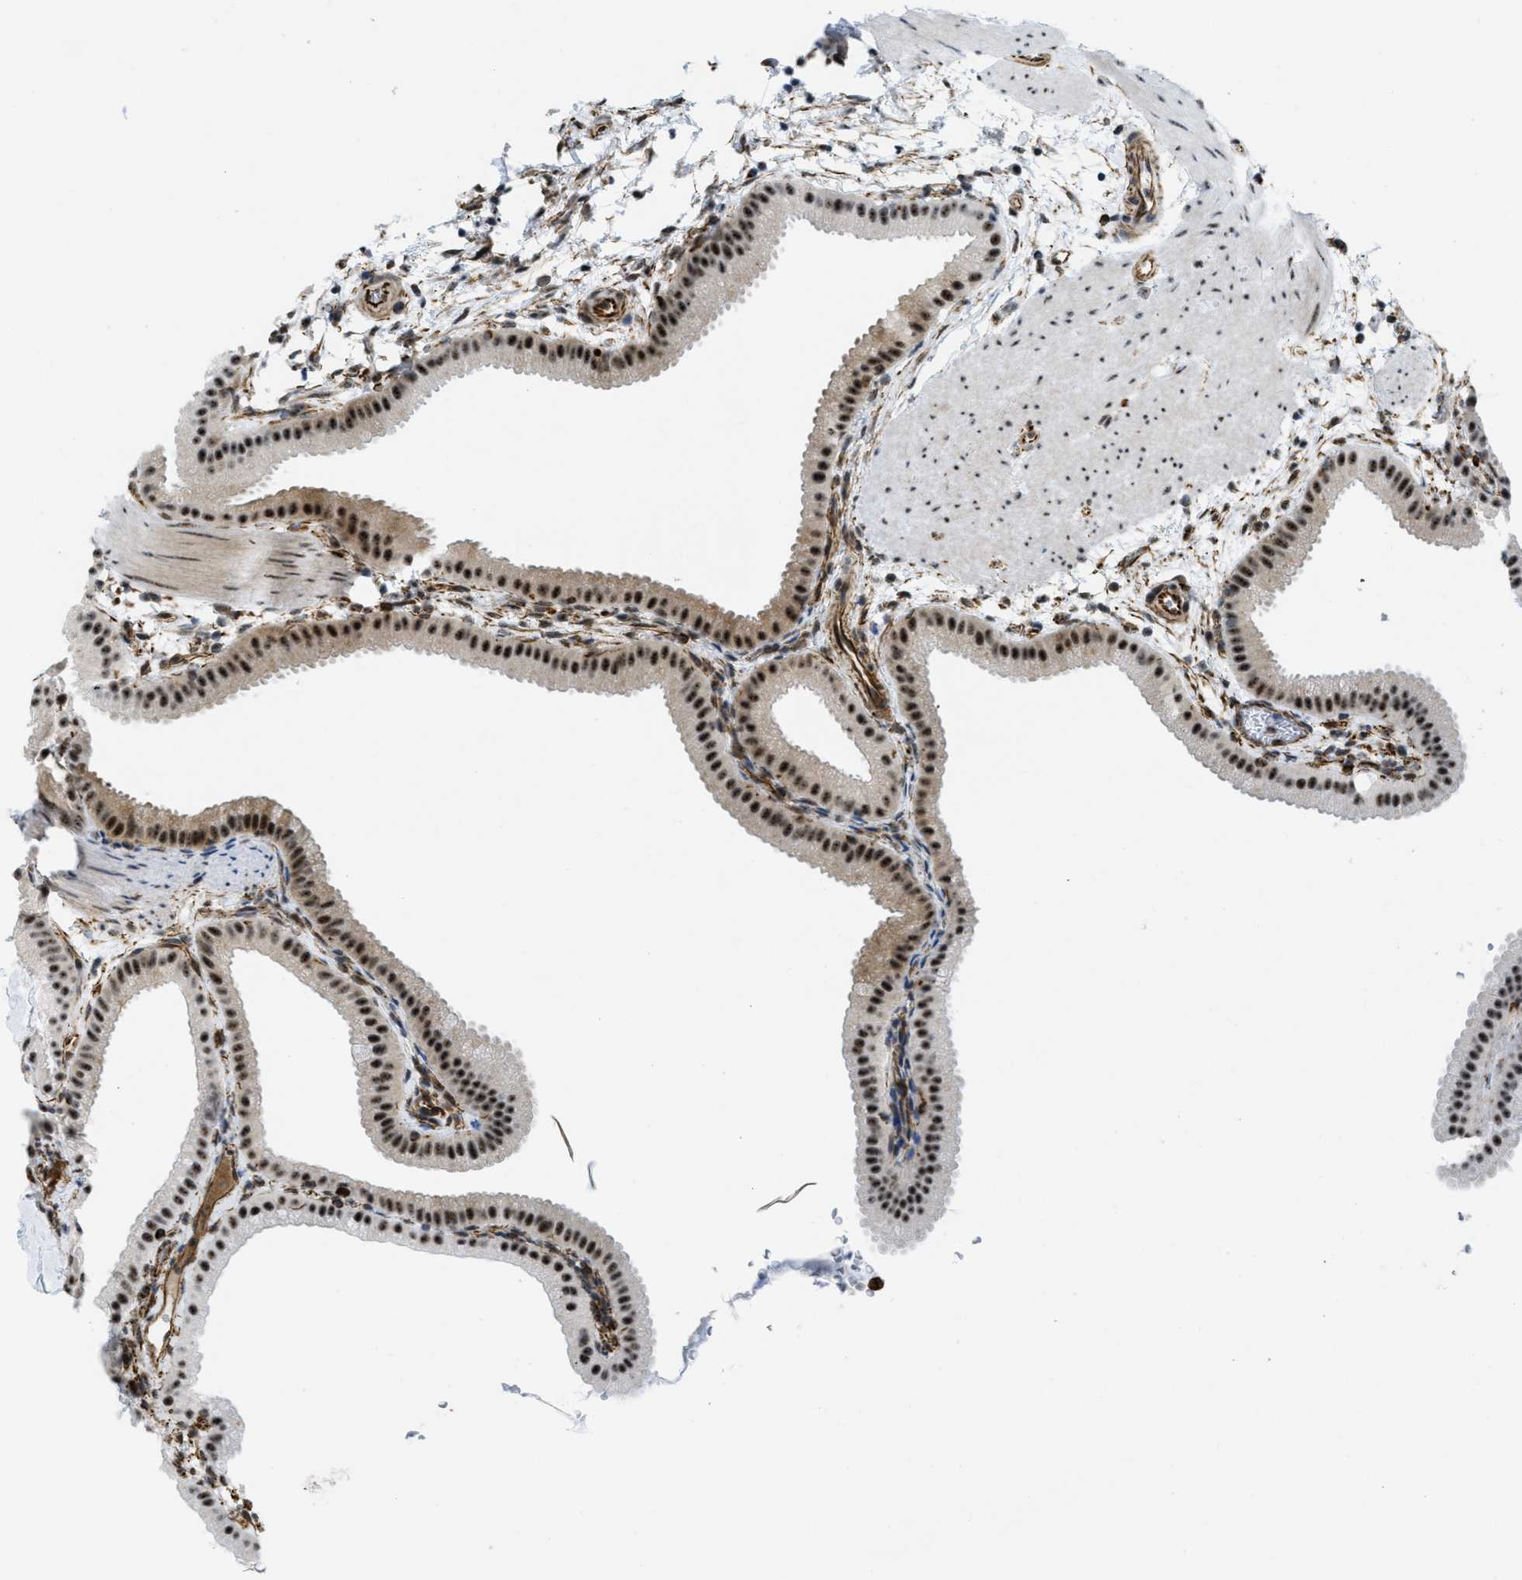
{"staining": {"intensity": "moderate", "quantity": ">75%", "location": "nuclear"}, "tissue": "gallbladder", "cell_type": "Glandular cells", "image_type": "normal", "snomed": [{"axis": "morphology", "description": "Normal tissue, NOS"}, {"axis": "topography", "description": "Gallbladder"}], "caption": "Moderate nuclear expression is appreciated in approximately >75% of glandular cells in unremarkable gallbladder.", "gene": "LRRC8B", "patient": {"sex": "female", "age": 64}}